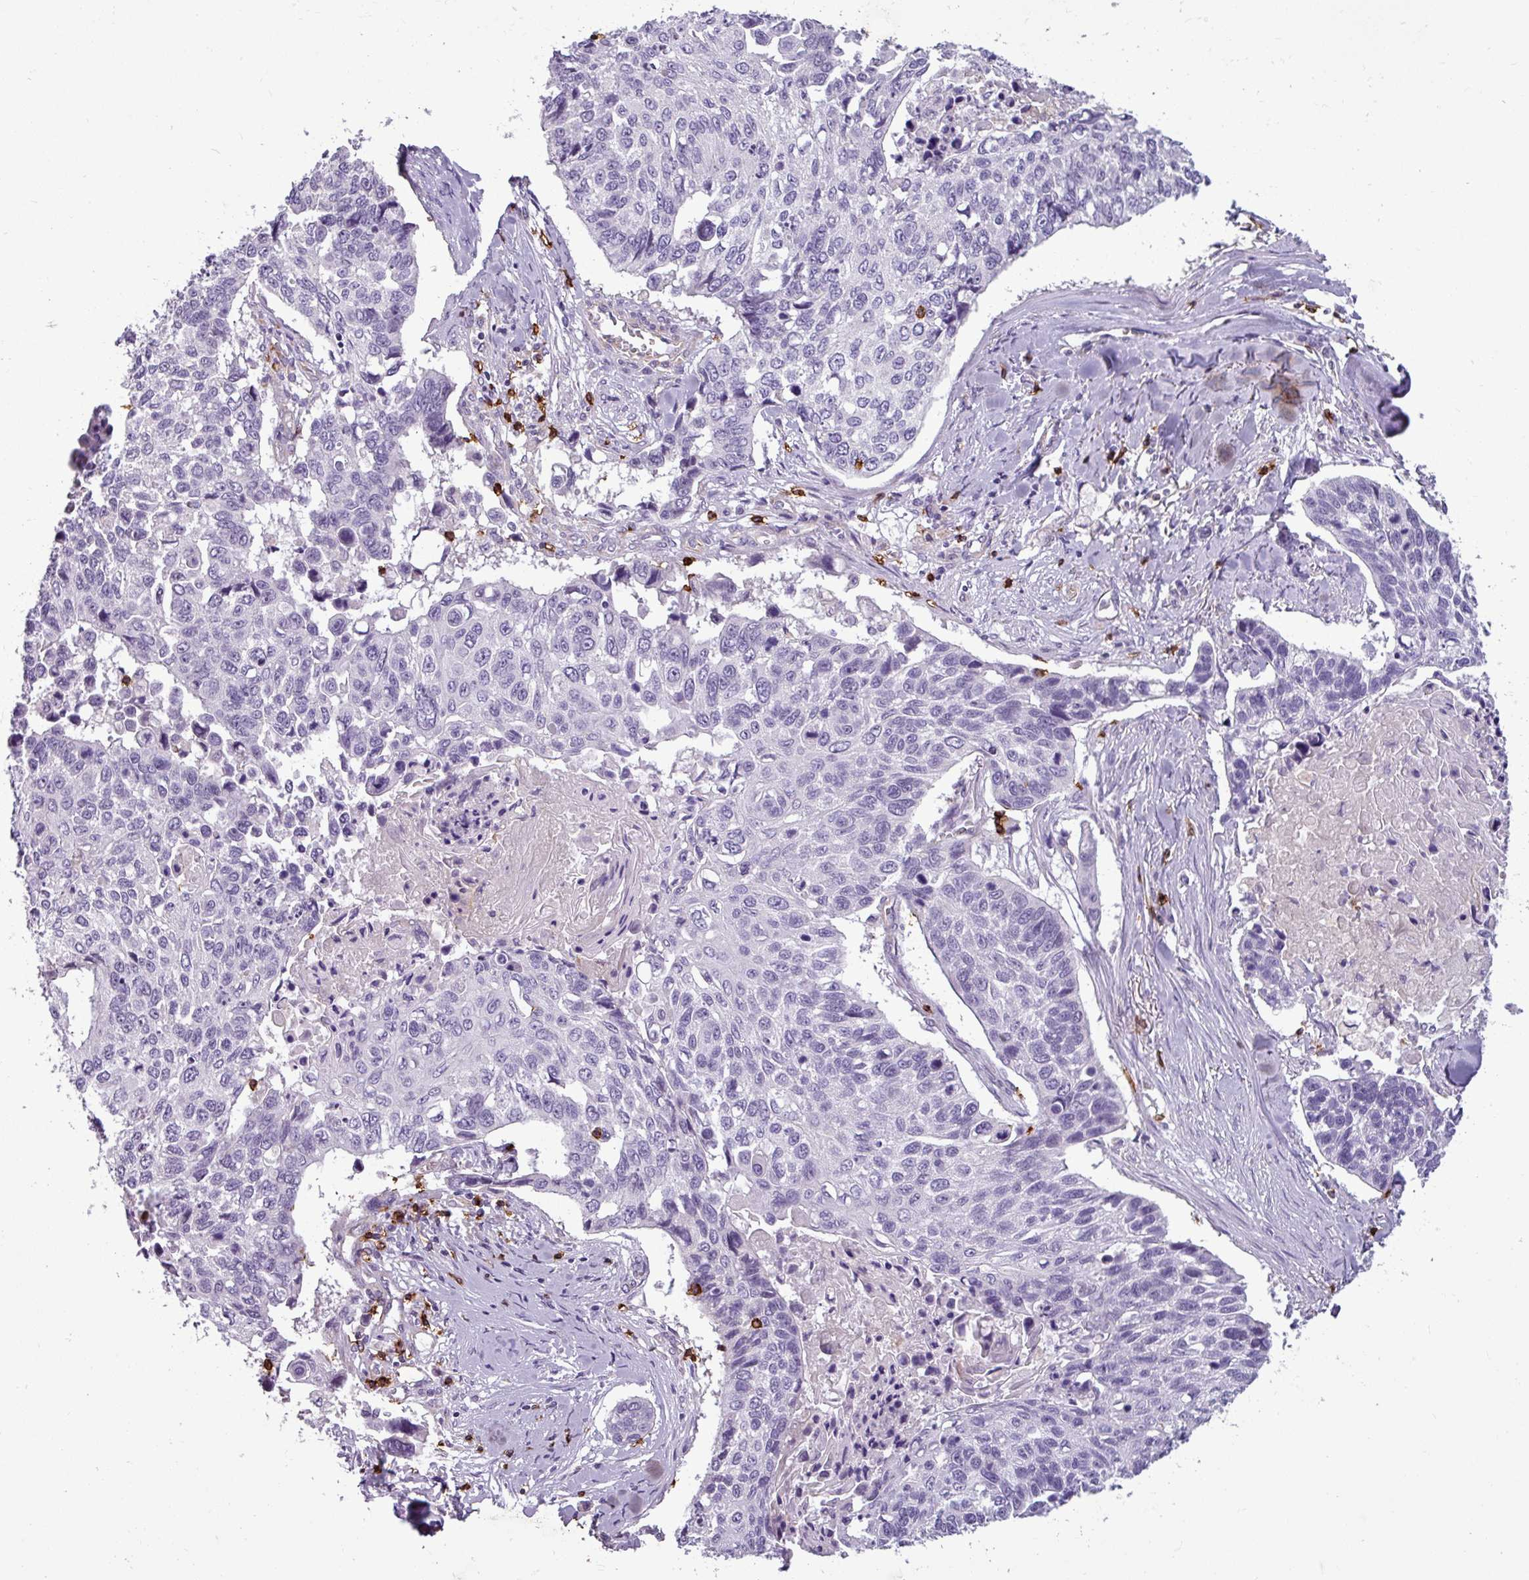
{"staining": {"intensity": "negative", "quantity": "none", "location": "none"}, "tissue": "lung cancer", "cell_type": "Tumor cells", "image_type": "cancer", "snomed": [{"axis": "morphology", "description": "Squamous cell carcinoma, NOS"}, {"axis": "topography", "description": "Lung"}], "caption": "Immunohistochemical staining of lung cancer (squamous cell carcinoma) exhibits no significant positivity in tumor cells. Brightfield microscopy of immunohistochemistry (IHC) stained with DAB (3,3'-diaminobenzidine) (brown) and hematoxylin (blue), captured at high magnification.", "gene": "CD8A", "patient": {"sex": "male", "age": 62}}